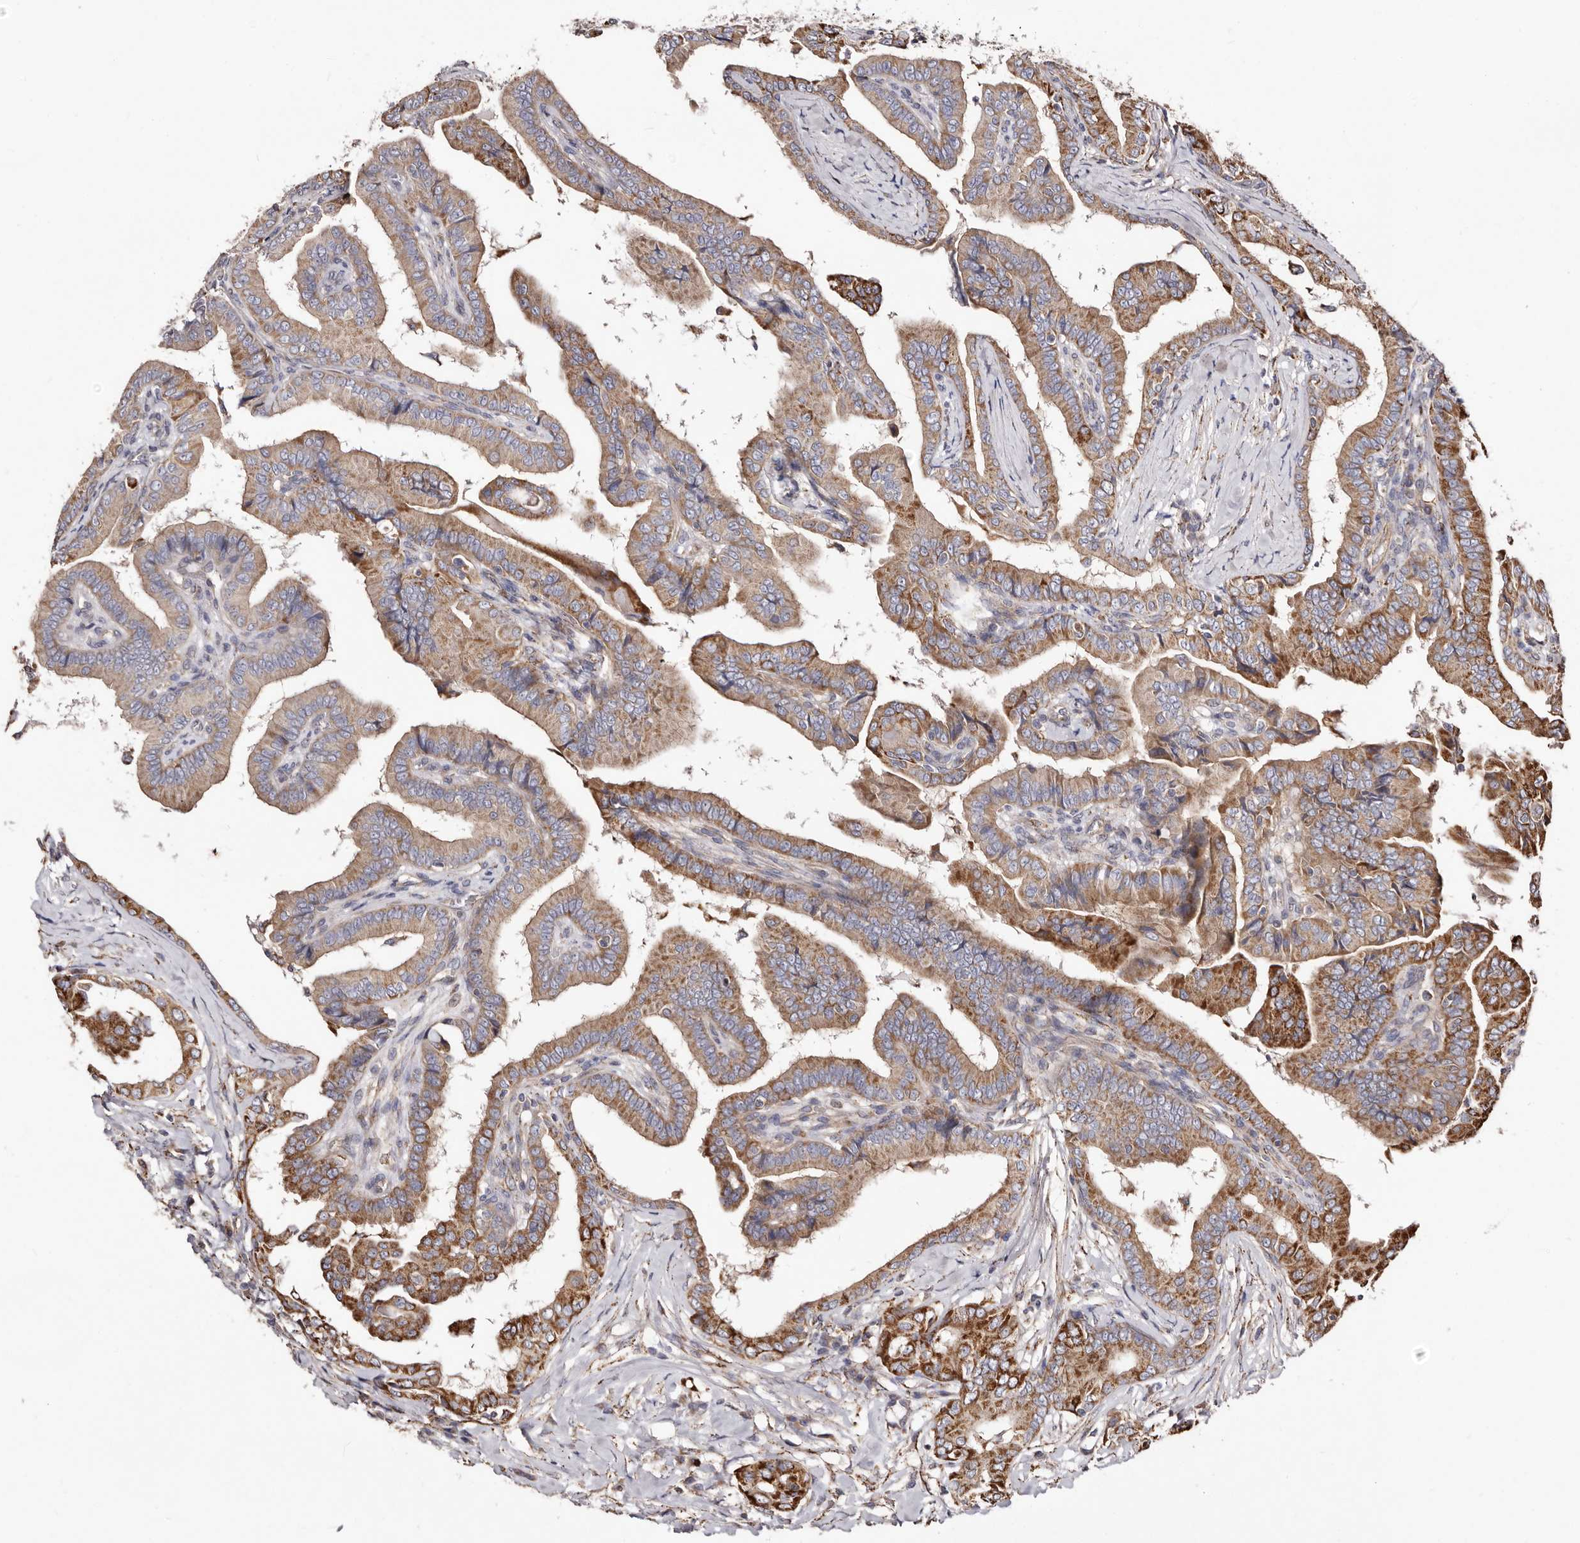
{"staining": {"intensity": "moderate", "quantity": ">75%", "location": "cytoplasmic/membranous"}, "tissue": "thyroid cancer", "cell_type": "Tumor cells", "image_type": "cancer", "snomed": [{"axis": "morphology", "description": "Papillary adenocarcinoma, NOS"}, {"axis": "topography", "description": "Thyroid gland"}], "caption": "Immunohistochemistry (IHC) staining of thyroid cancer, which reveals medium levels of moderate cytoplasmic/membranous staining in about >75% of tumor cells indicating moderate cytoplasmic/membranous protein staining. The staining was performed using DAB (3,3'-diaminobenzidine) (brown) for protein detection and nuclei were counterstained in hematoxylin (blue).", "gene": "LUZP1", "patient": {"sex": "male", "age": 33}}